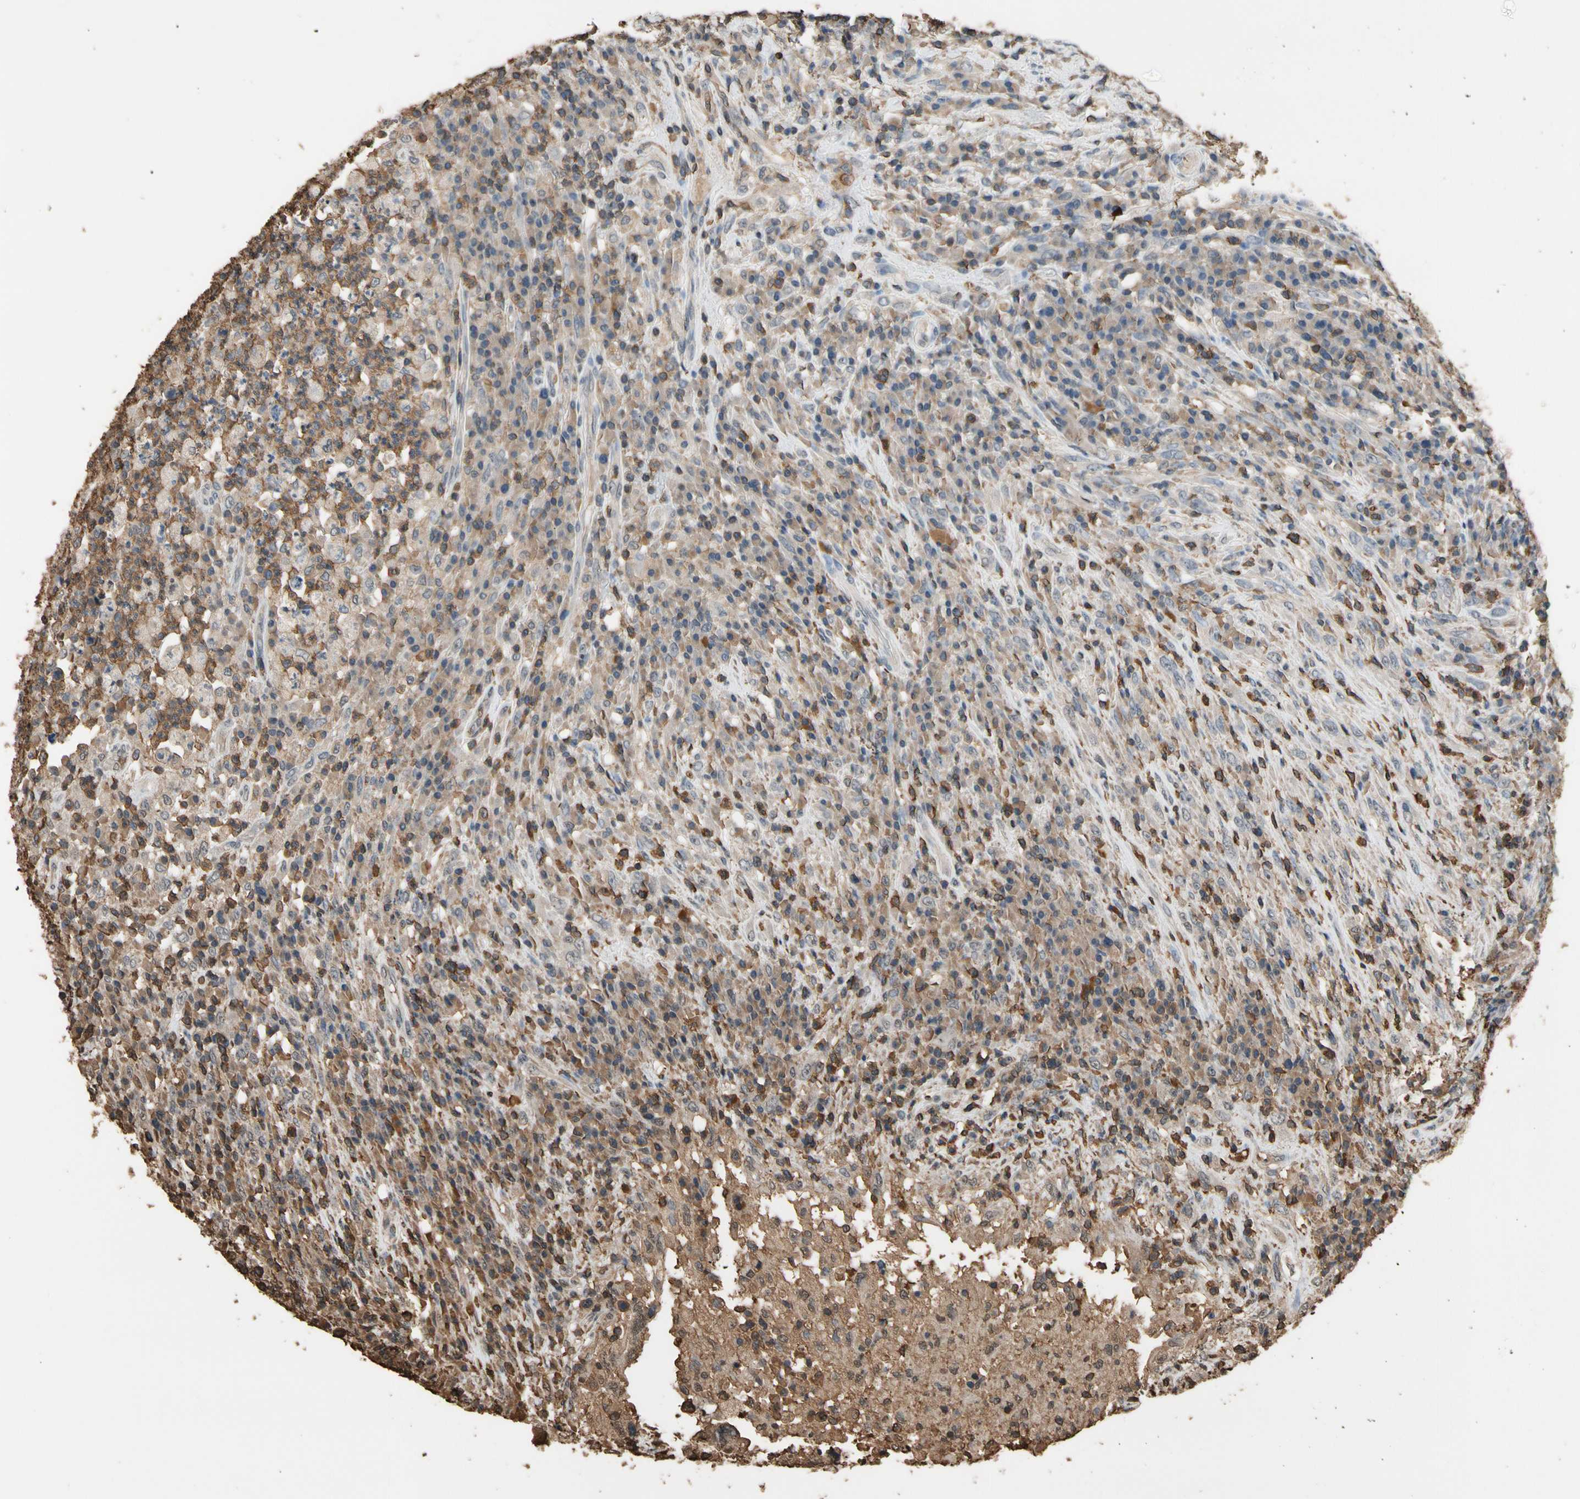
{"staining": {"intensity": "weak", "quantity": ">75%", "location": "cytoplasmic/membranous"}, "tissue": "testis cancer", "cell_type": "Tumor cells", "image_type": "cancer", "snomed": [{"axis": "morphology", "description": "Necrosis, NOS"}, {"axis": "morphology", "description": "Carcinoma, Embryonal, NOS"}, {"axis": "topography", "description": "Testis"}], "caption": "The photomicrograph shows staining of testis cancer (embryonal carcinoma), revealing weak cytoplasmic/membranous protein staining (brown color) within tumor cells.", "gene": "TNFSF13B", "patient": {"sex": "male", "age": 19}}